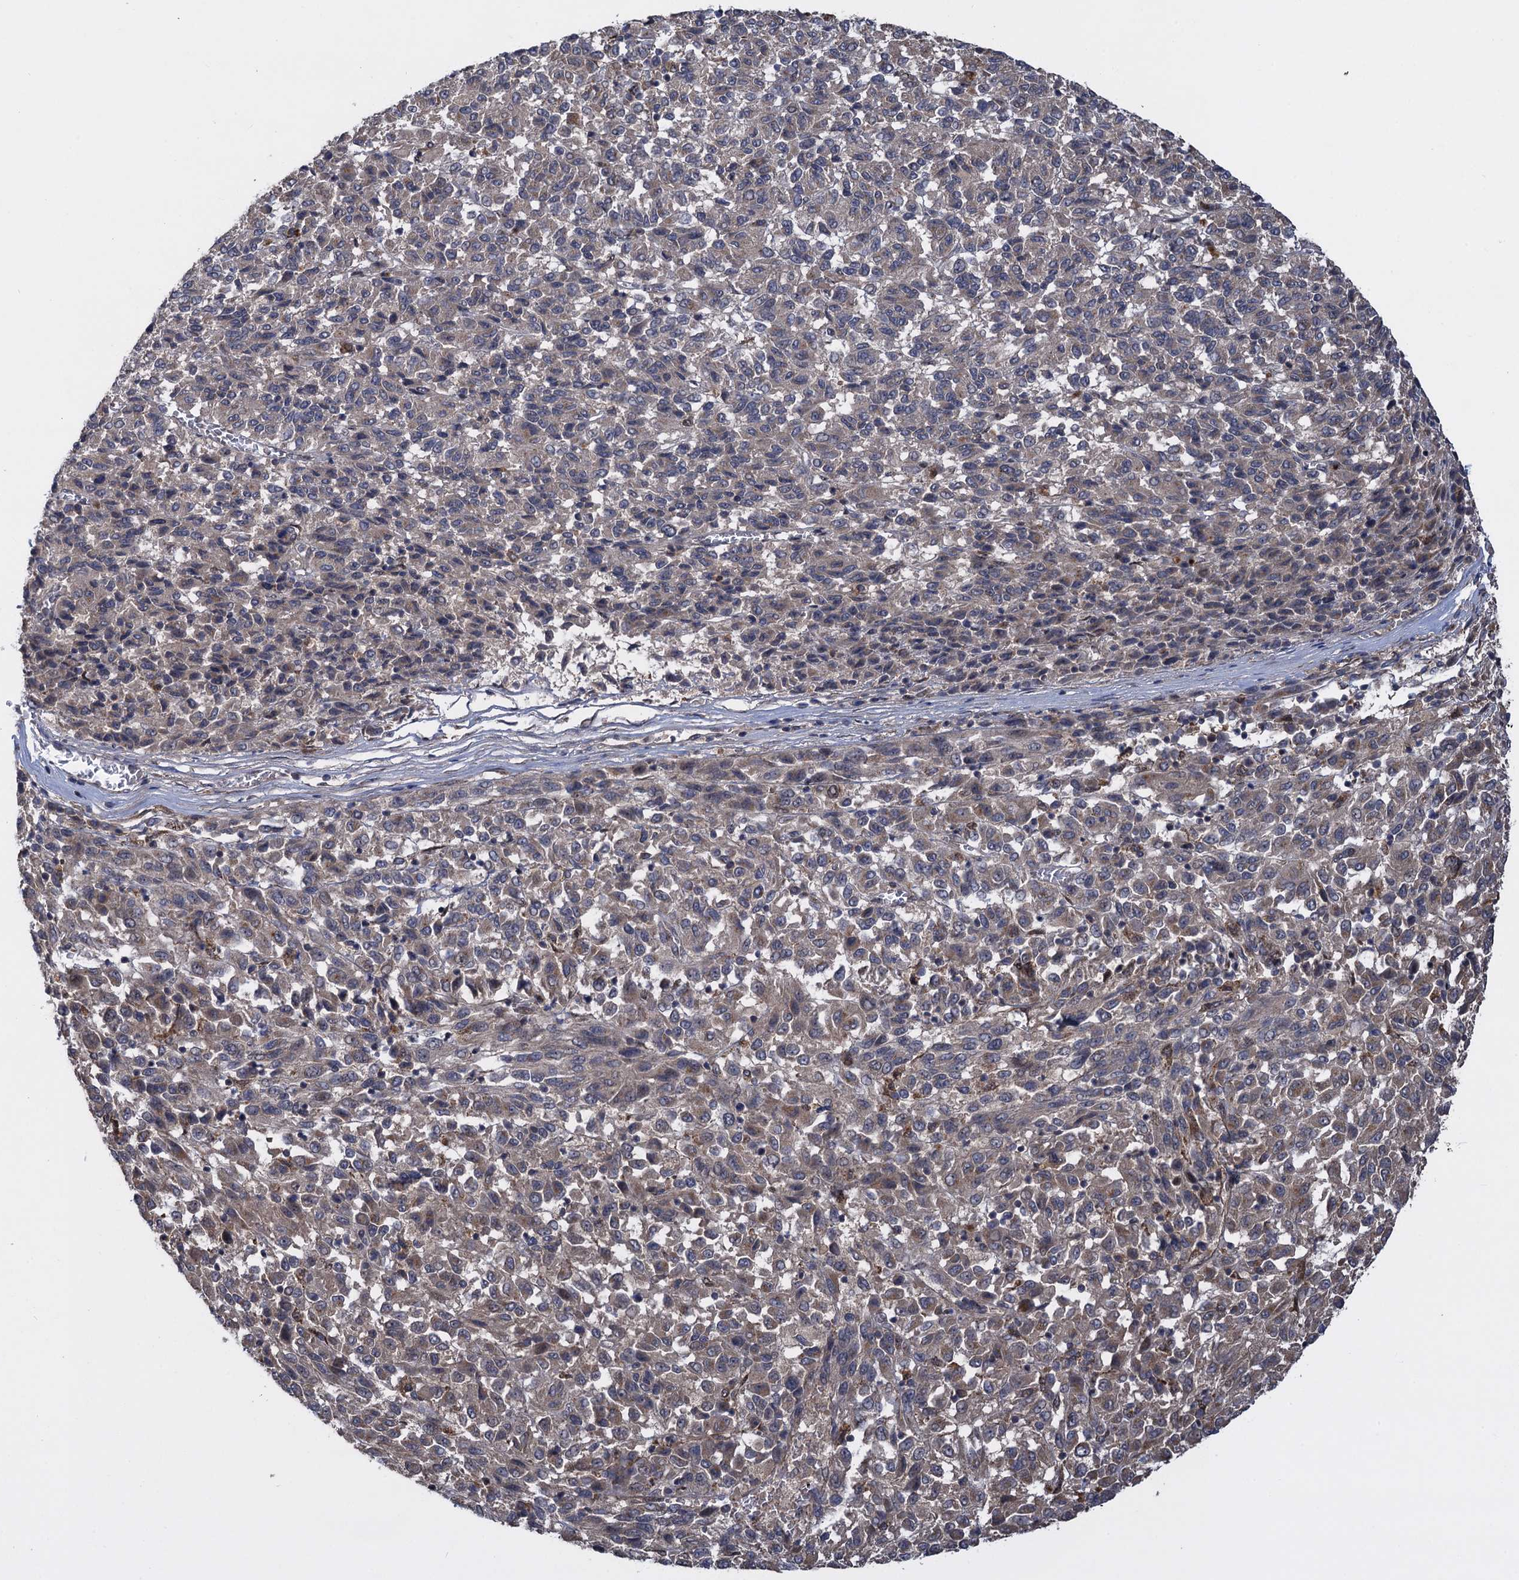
{"staining": {"intensity": "weak", "quantity": "<25%", "location": "cytoplasmic/membranous"}, "tissue": "melanoma", "cell_type": "Tumor cells", "image_type": "cancer", "snomed": [{"axis": "morphology", "description": "Malignant melanoma, Metastatic site"}, {"axis": "topography", "description": "Lung"}], "caption": "Immunohistochemical staining of malignant melanoma (metastatic site) exhibits no significant positivity in tumor cells.", "gene": "HAUS1", "patient": {"sex": "male", "age": 64}}